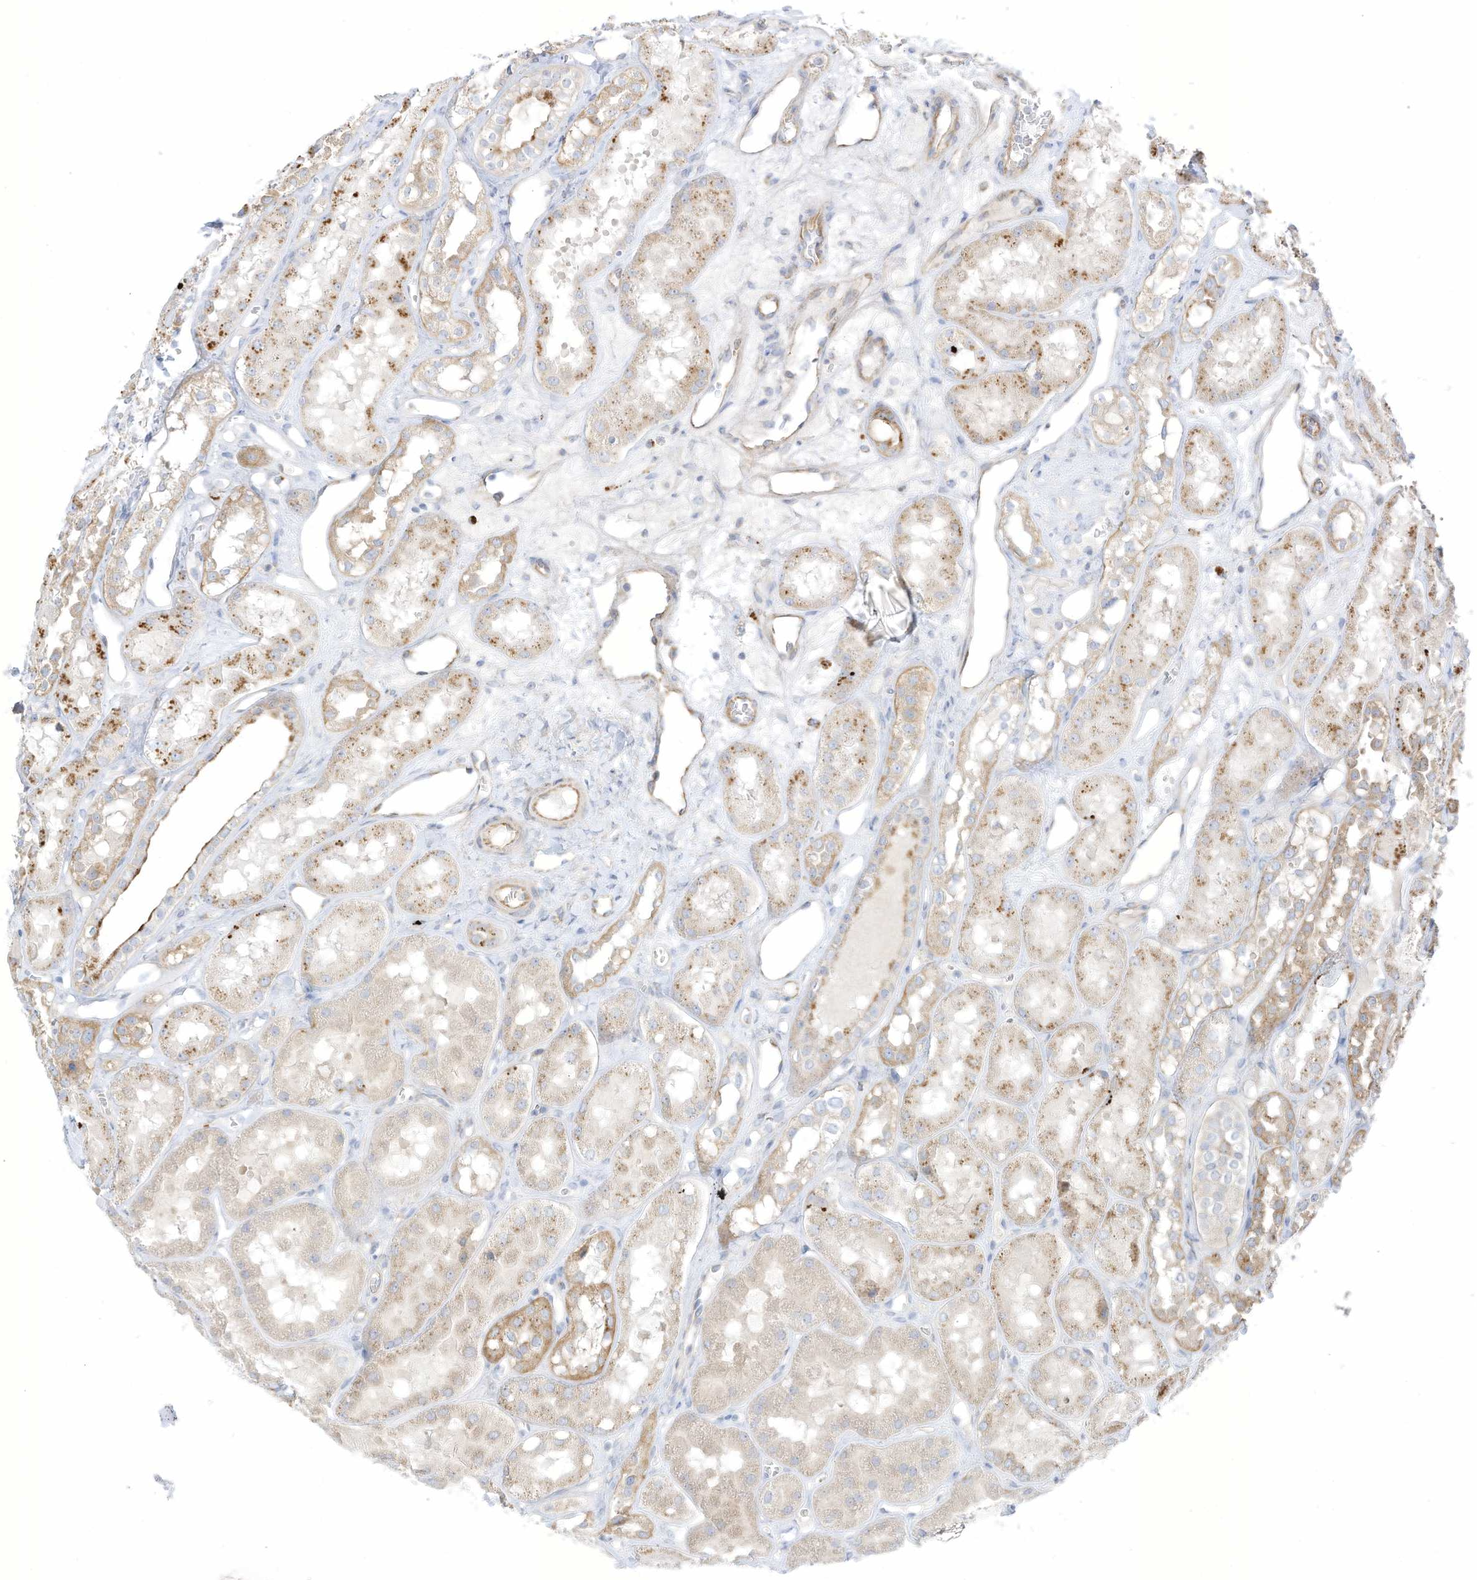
{"staining": {"intensity": "negative", "quantity": "none", "location": "none"}, "tissue": "kidney", "cell_type": "Cells in glomeruli", "image_type": "normal", "snomed": [{"axis": "morphology", "description": "Normal tissue, NOS"}, {"axis": "topography", "description": "Kidney"}], "caption": "Benign kidney was stained to show a protein in brown. There is no significant positivity in cells in glomeruli.", "gene": "TAL2", "patient": {"sex": "male", "age": 16}}